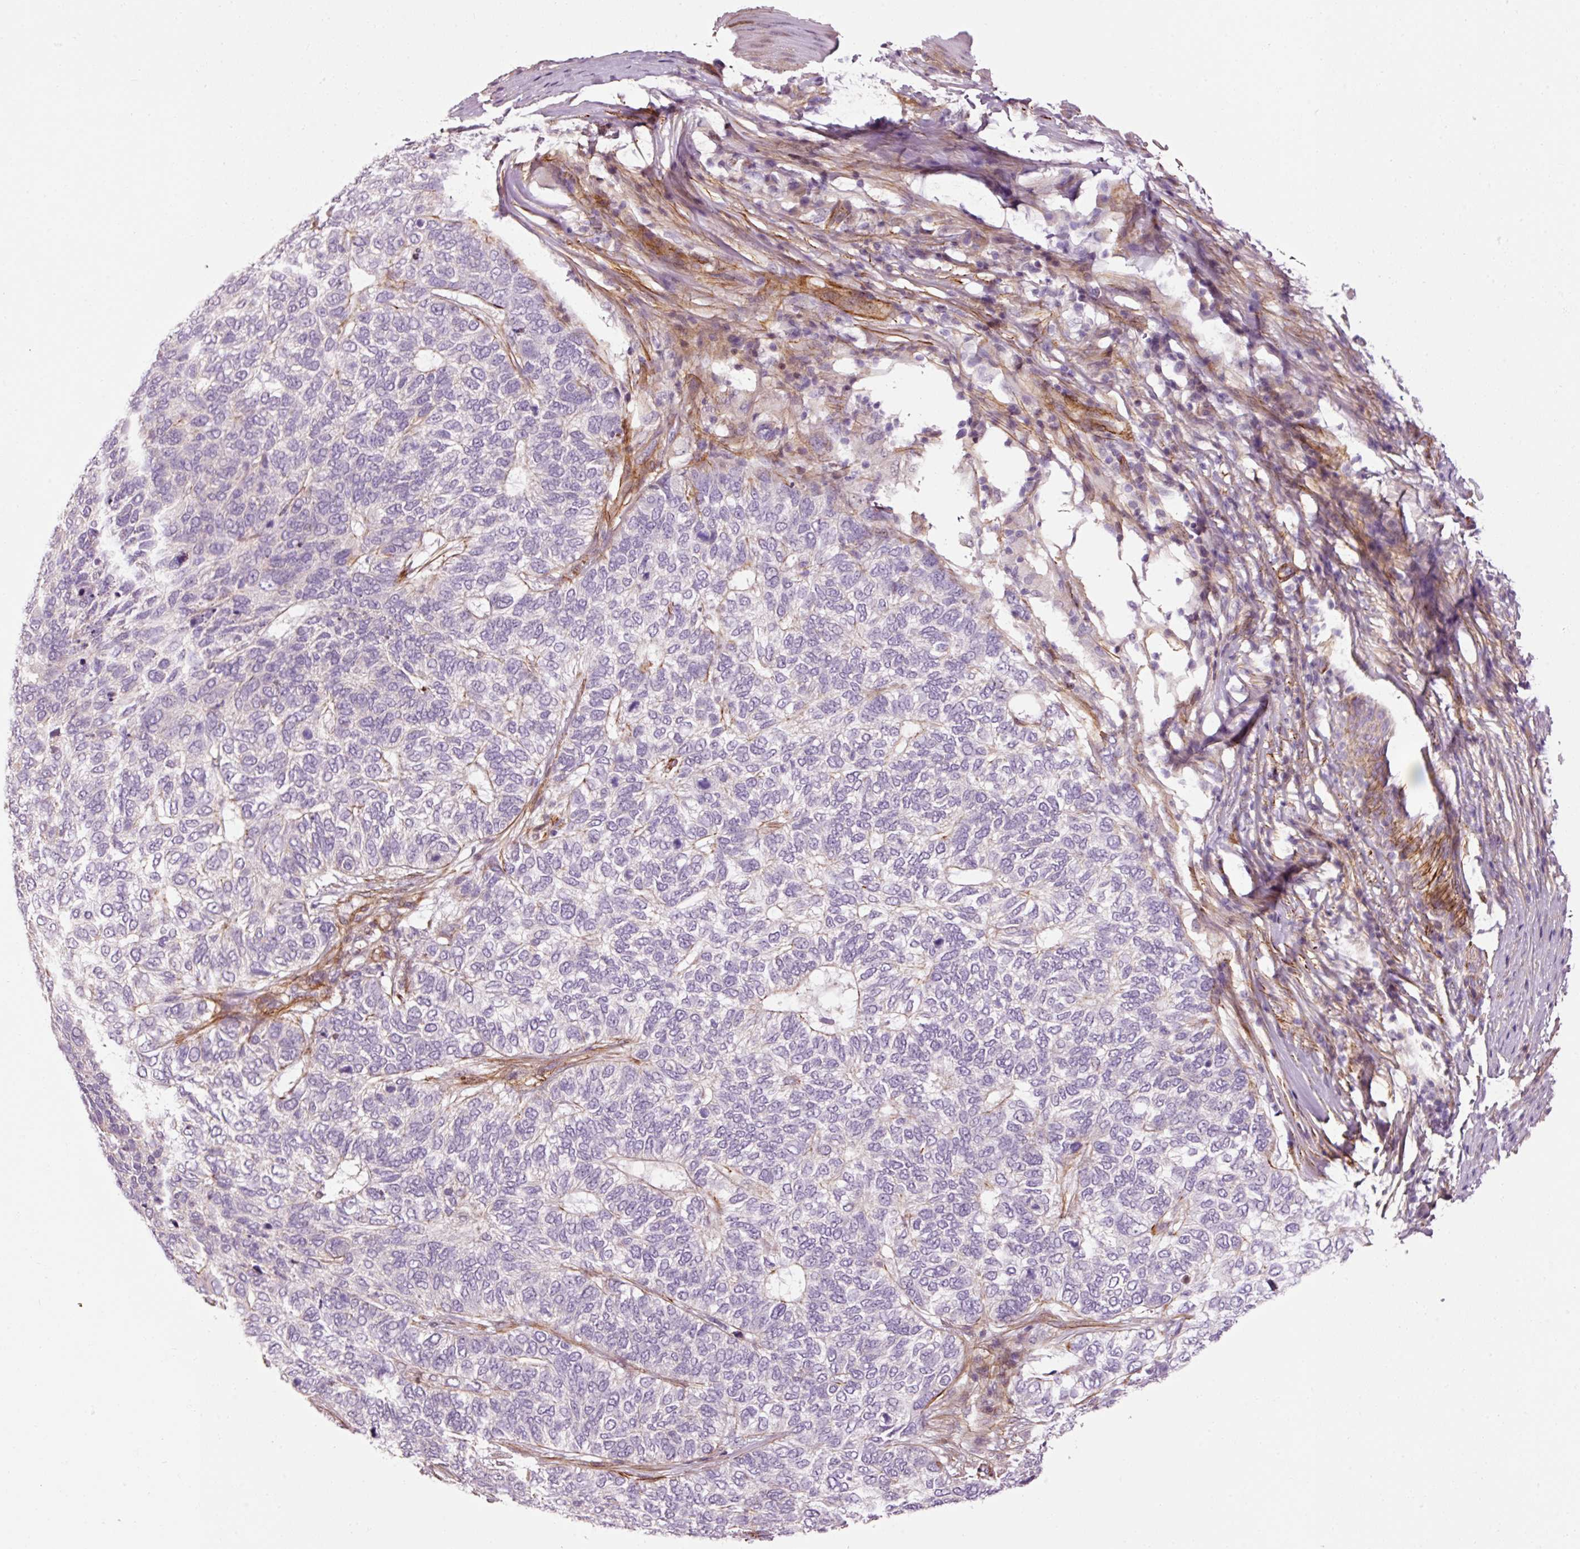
{"staining": {"intensity": "negative", "quantity": "none", "location": "none"}, "tissue": "skin cancer", "cell_type": "Tumor cells", "image_type": "cancer", "snomed": [{"axis": "morphology", "description": "Basal cell carcinoma"}, {"axis": "topography", "description": "Skin"}], "caption": "This is a histopathology image of immunohistochemistry (IHC) staining of skin basal cell carcinoma, which shows no expression in tumor cells. (Brightfield microscopy of DAB immunohistochemistry (IHC) at high magnification).", "gene": "ANKRD20A1", "patient": {"sex": "female", "age": 65}}